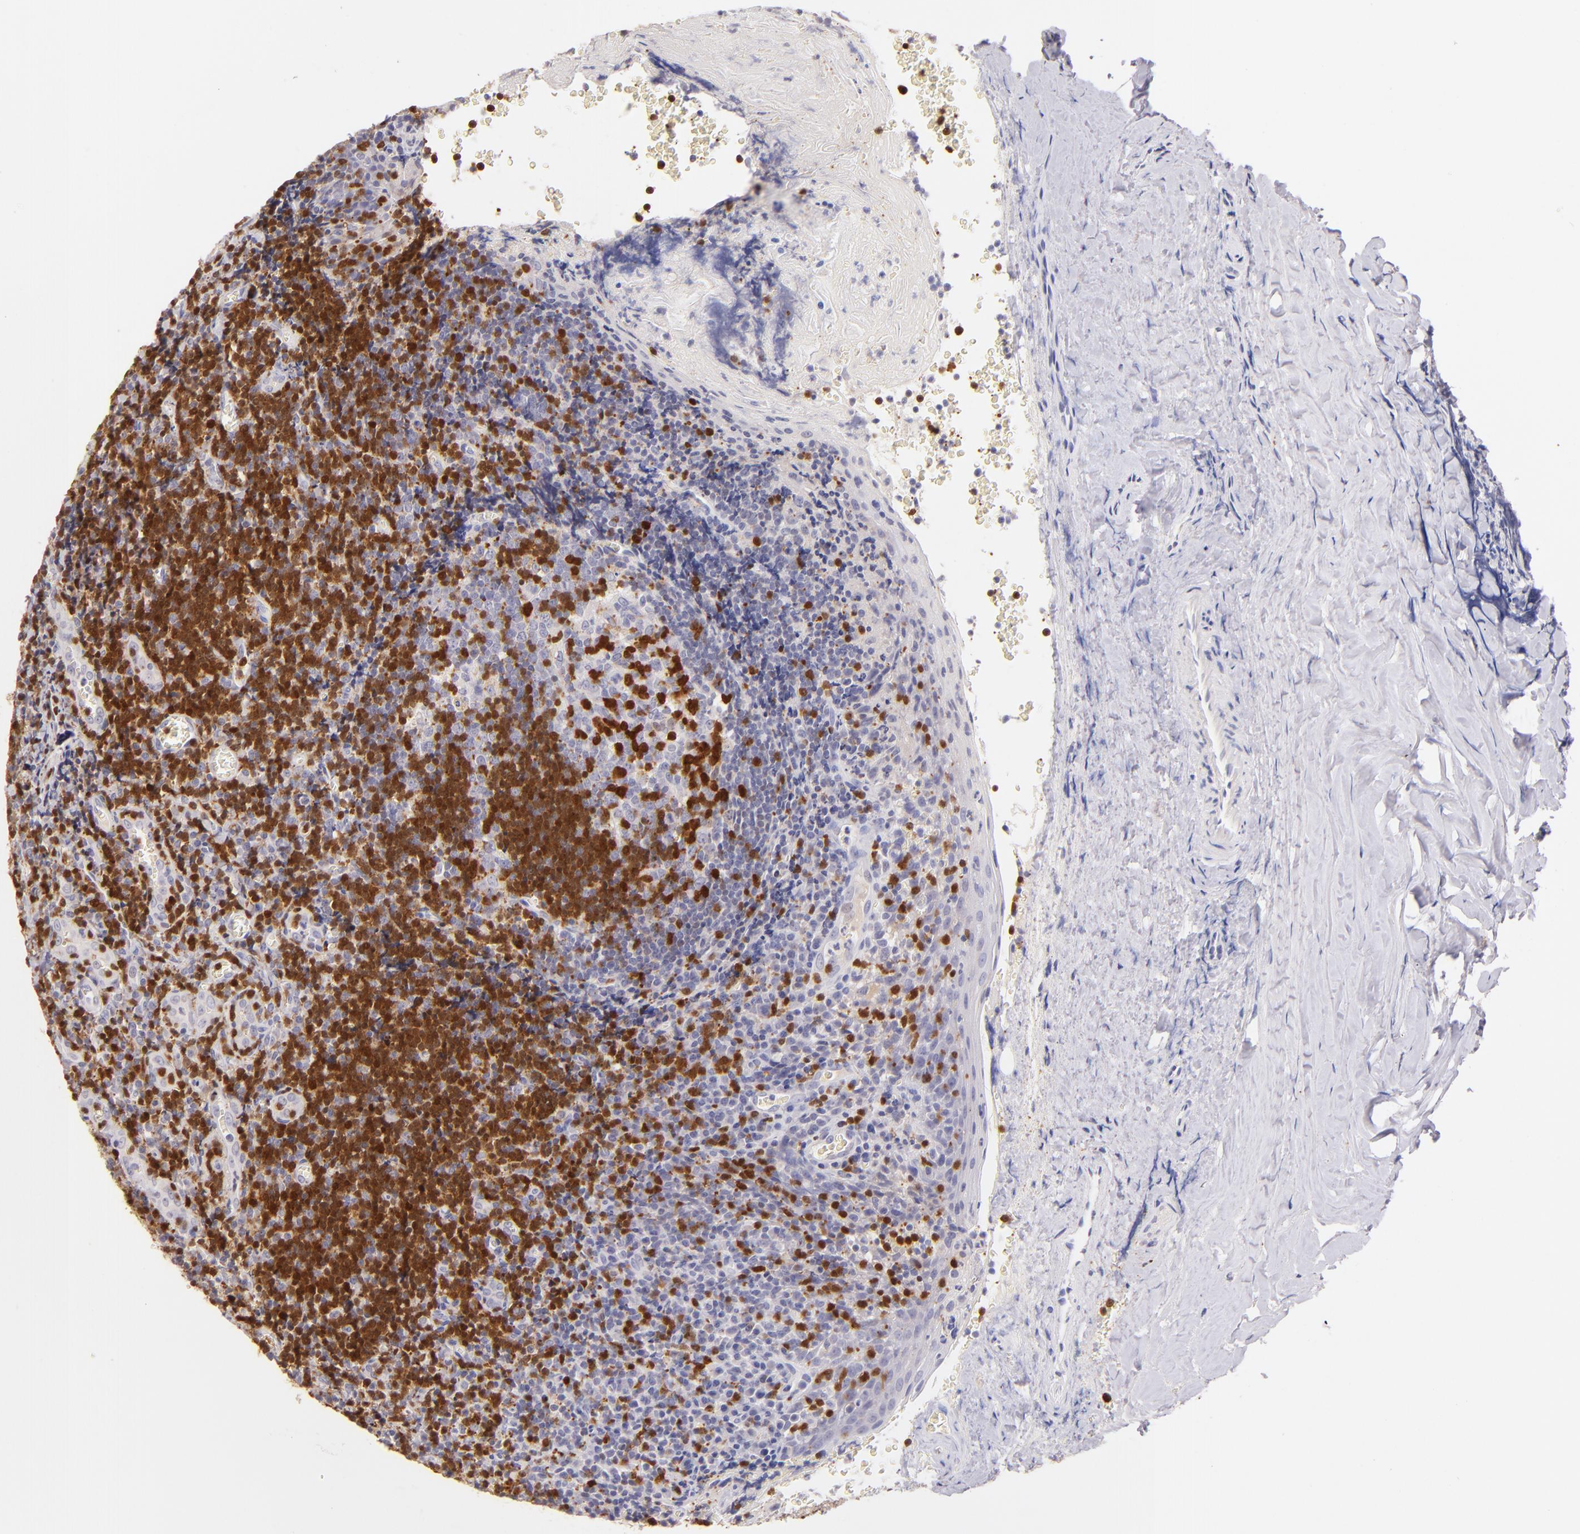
{"staining": {"intensity": "negative", "quantity": "none", "location": "none"}, "tissue": "tonsil", "cell_type": "Germinal center cells", "image_type": "normal", "snomed": [{"axis": "morphology", "description": "Normal tissue, NOS"}, {"axis": "topography", "description": "Tonsil"}], "caption": "A high-resolution histopathology image shows immunohistochemistry staining of unremarkable tonsil, which reveals no significant expression in germinal center cells. (Stains: DAB (3,3'-diaminobenzidine) immunohistochemistry (IHC) with hematoxylin counter stain, Microscopy: brightfield microscopy at high magnification).", "gene": "ZAP70", "patient": {"sex": "male", "age": 20}}